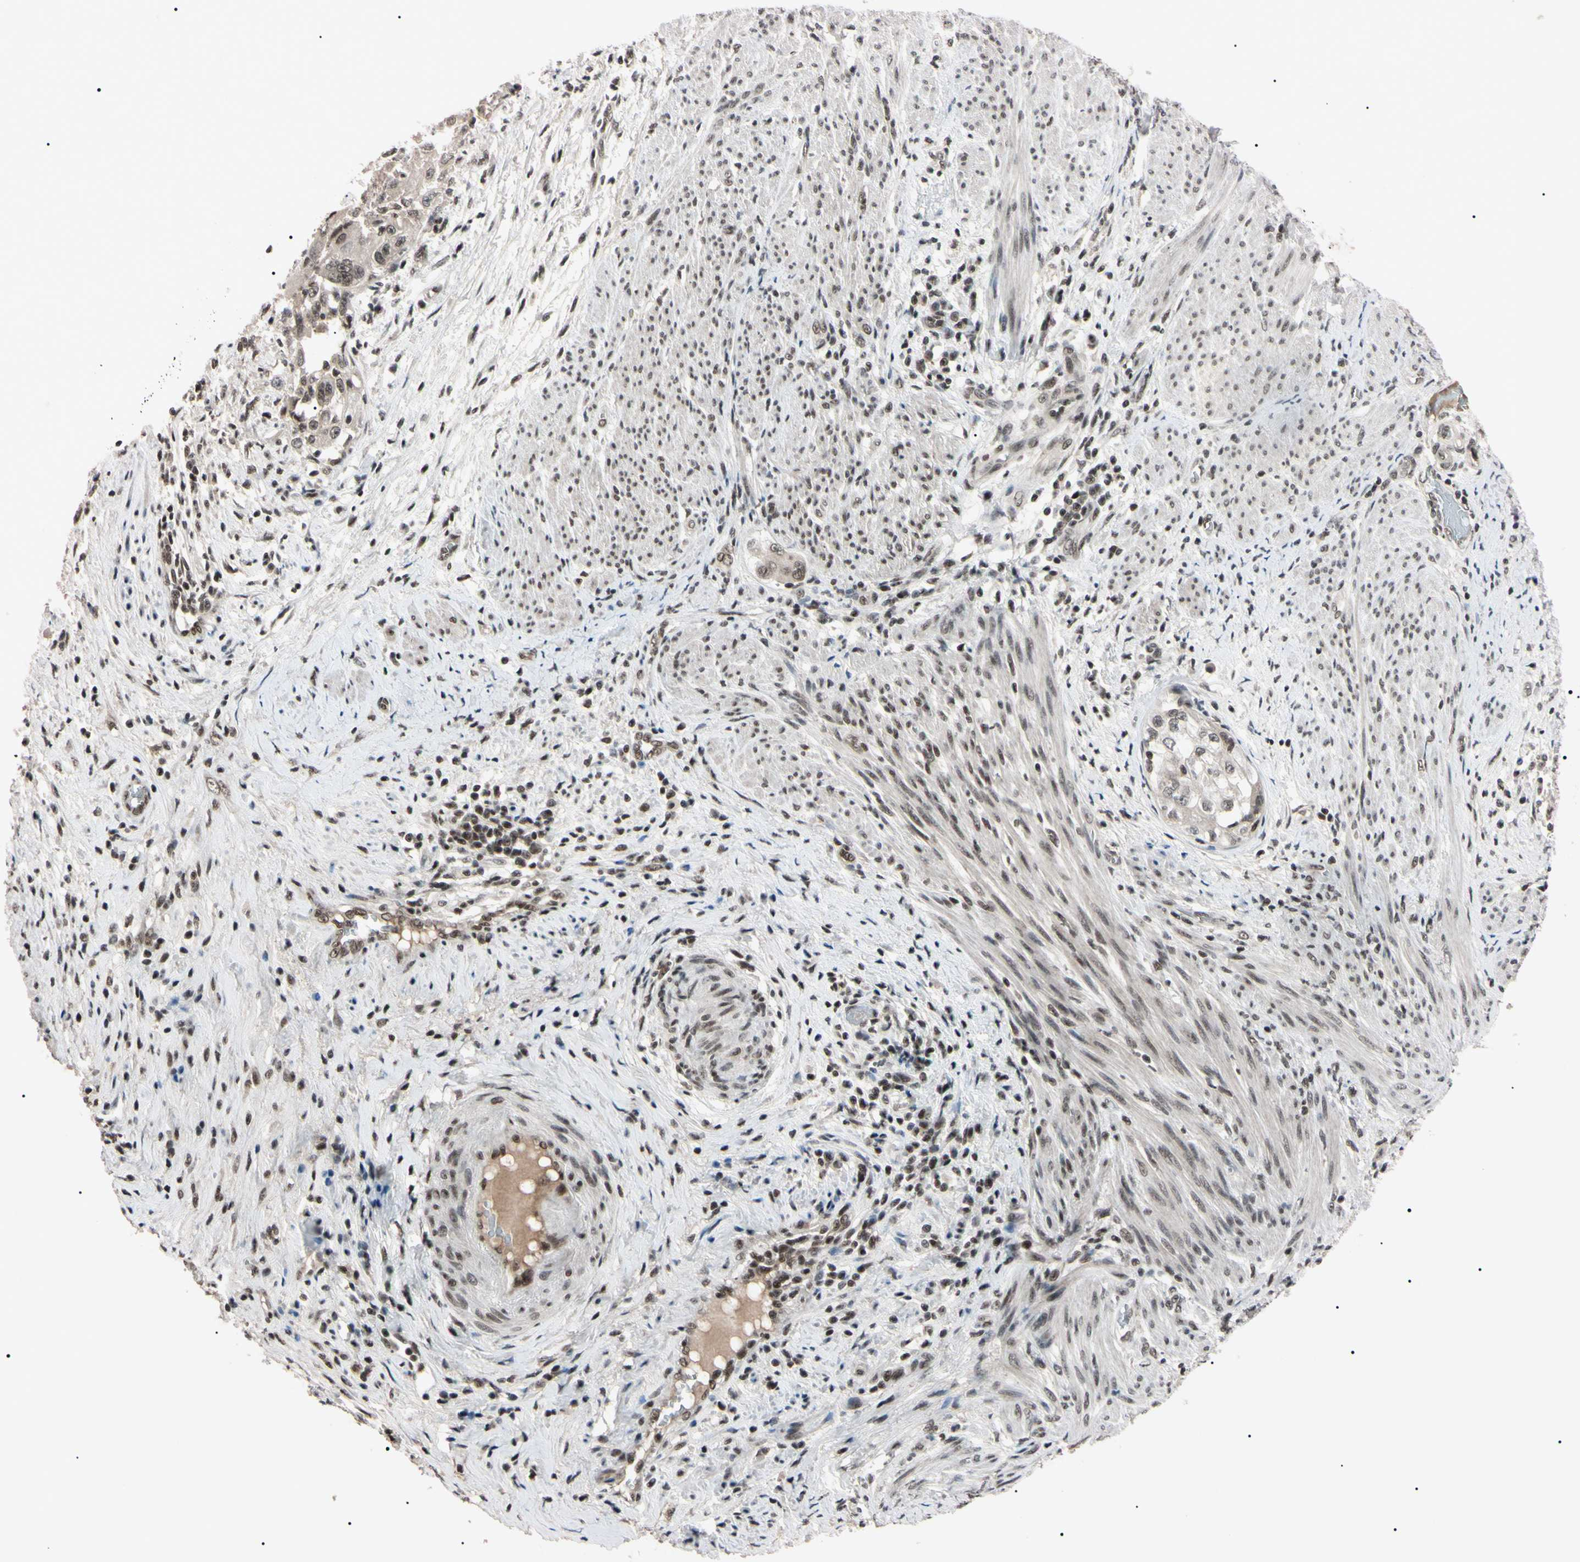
{"staining": {"intensity": "weak", "quantity": ">75%", "location": "nuclear"}, "tissue": "endometrial cancer", "cell_type": "Tumor cells", "image_type": "cancer", "snomed": [{"axis": "morphology", "description": "Adenocarcinoma, NOS"}, {"axis": "topography", "description": "Endometrium"}], "caption": "This is an image of IHC staining of endometrial cancer, which shows weak staining in the nuclear of tumor cells.", "gene": "YY1", "patient": {"sex": "female", "age": 85}}